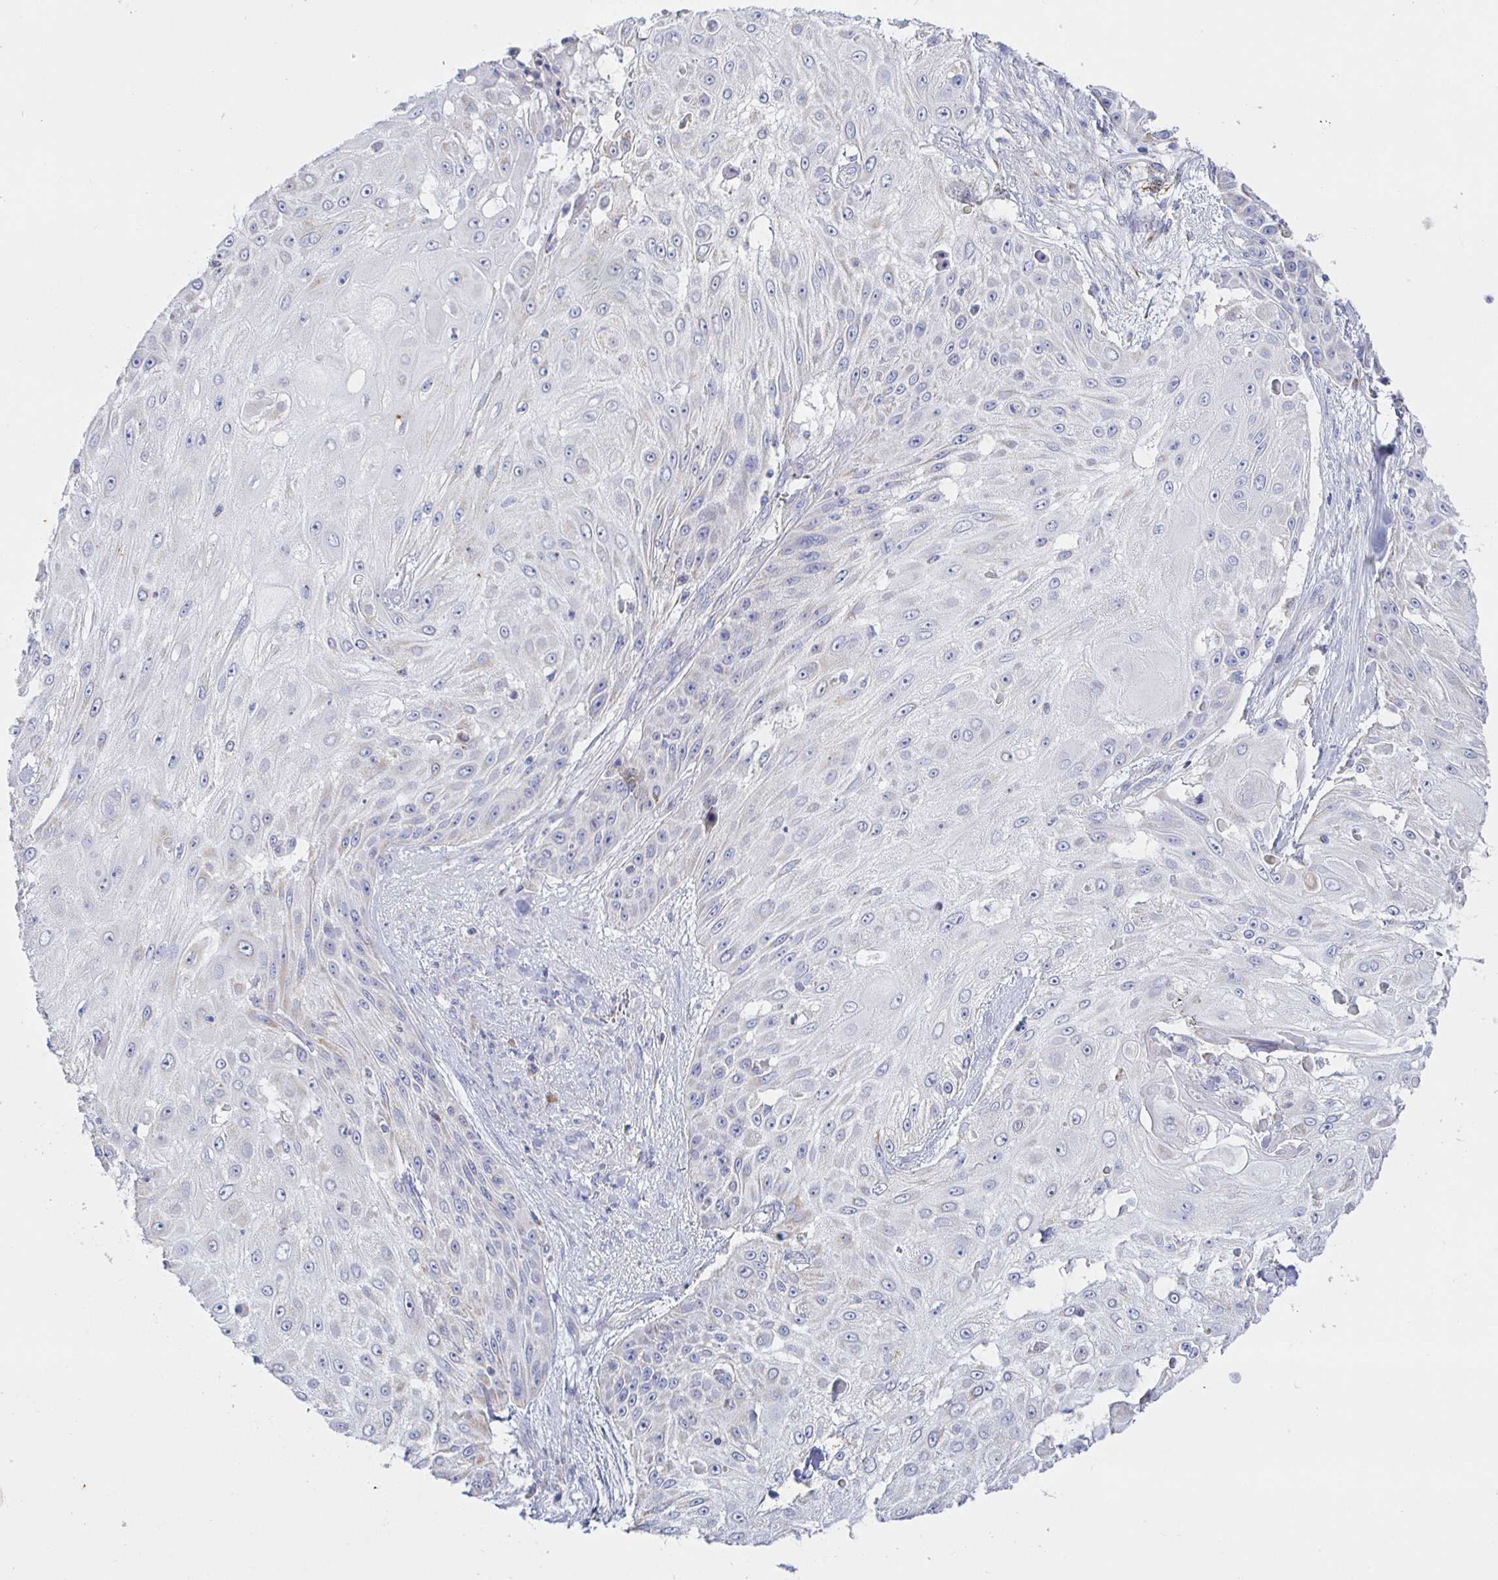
{"staining": {"intensity": "negative", "quantity": "none", "location": "none"}, "tissue": "skin cancer", "cell_type": "Tumor cells", "image_type": "cancer", "snomed": [{"axis": "morphology", "description": "Squamous cell carcinoma, NOS"}, {"axis": "topography", "description": "Skin"}], "caption": "This is an immunohistochemistry photomicrograph of skin squamous cell carcinoma. There is no expression in tumor cells.", "gene": "SYNGR4", "patient": {"sex": "female", "age": 86}}